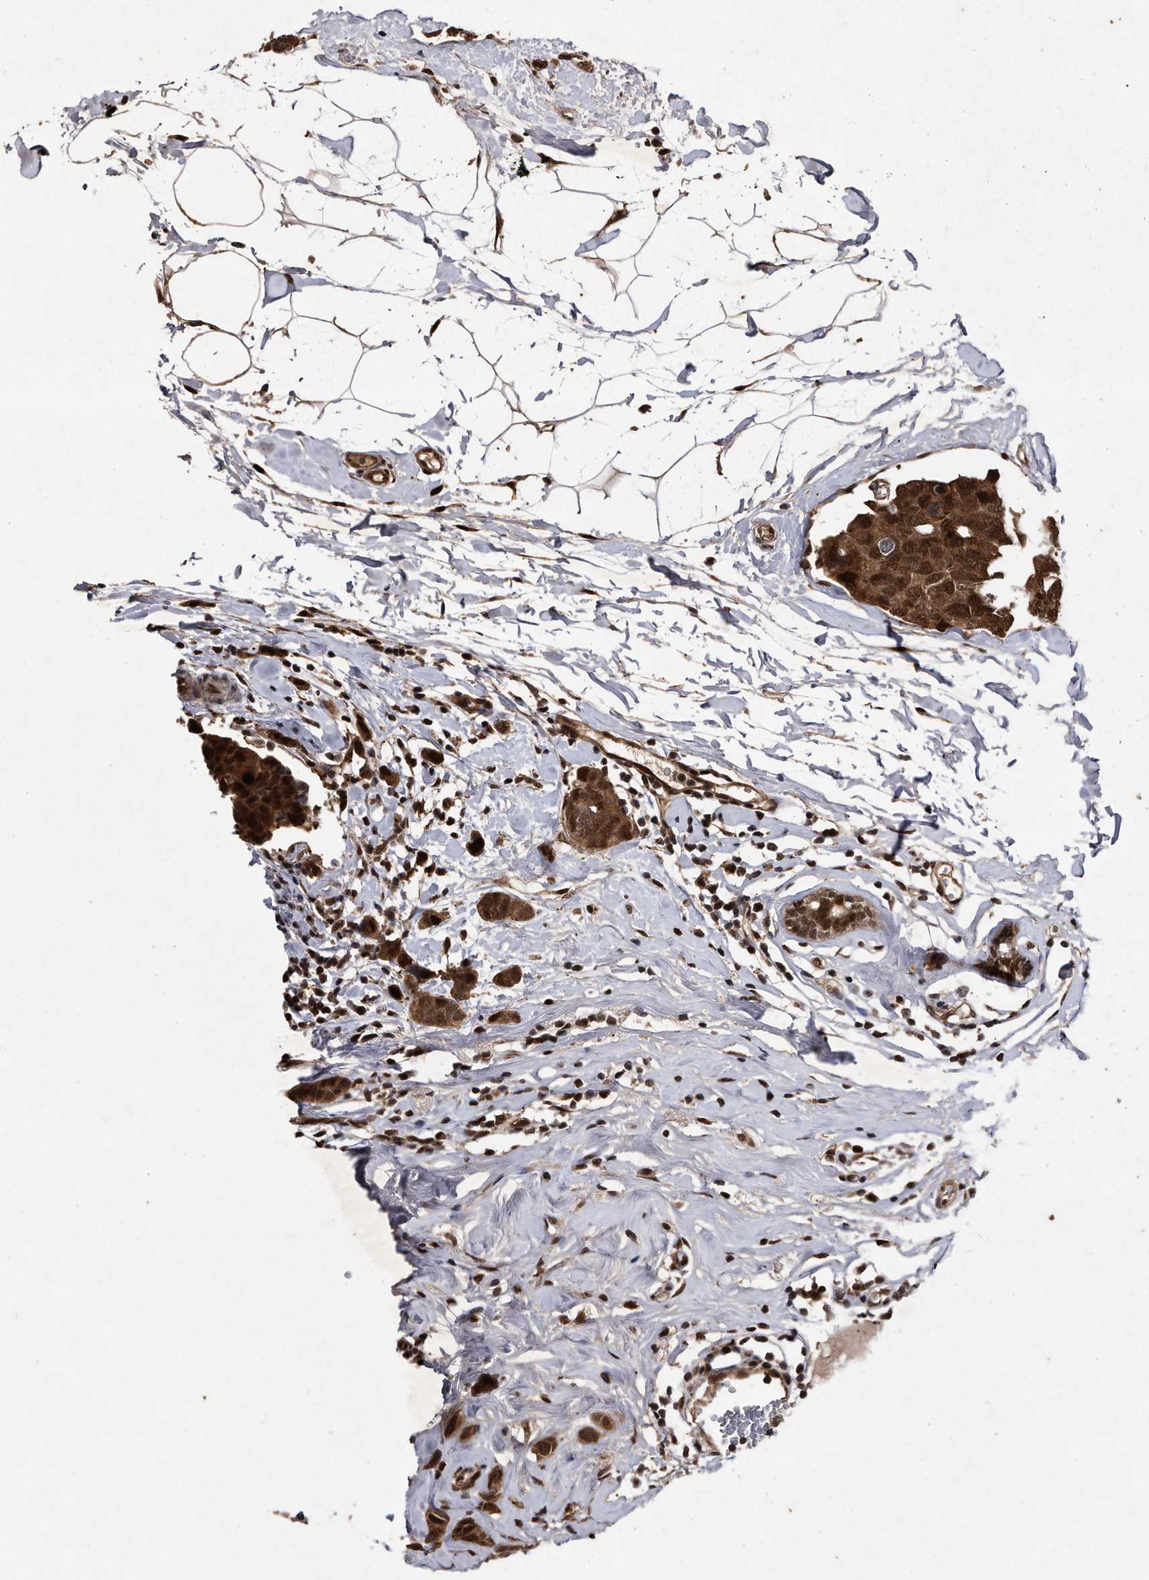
{"staining": {"intensity": "strong", "quantity": ">75%", "location": "cytoplasmic/membranous,nuclear"}, "tissue": "breast cancer", "cell_type": "Tumor cells", "image_type": "cancer", "snomed": [{"axis": "morphology", "description": "Normal tissue, NOS"}, {"axis": "morphology", "description": "Duct carcinoma"}, {"axis": "topography", "description": "Breast"}], "caption": "Breast intraductal carcinoma stained with a protein marker reveals strong staining in tumor cells.", "gene": "RAD23B", "patient": {"sex": "female", "age": 50}}